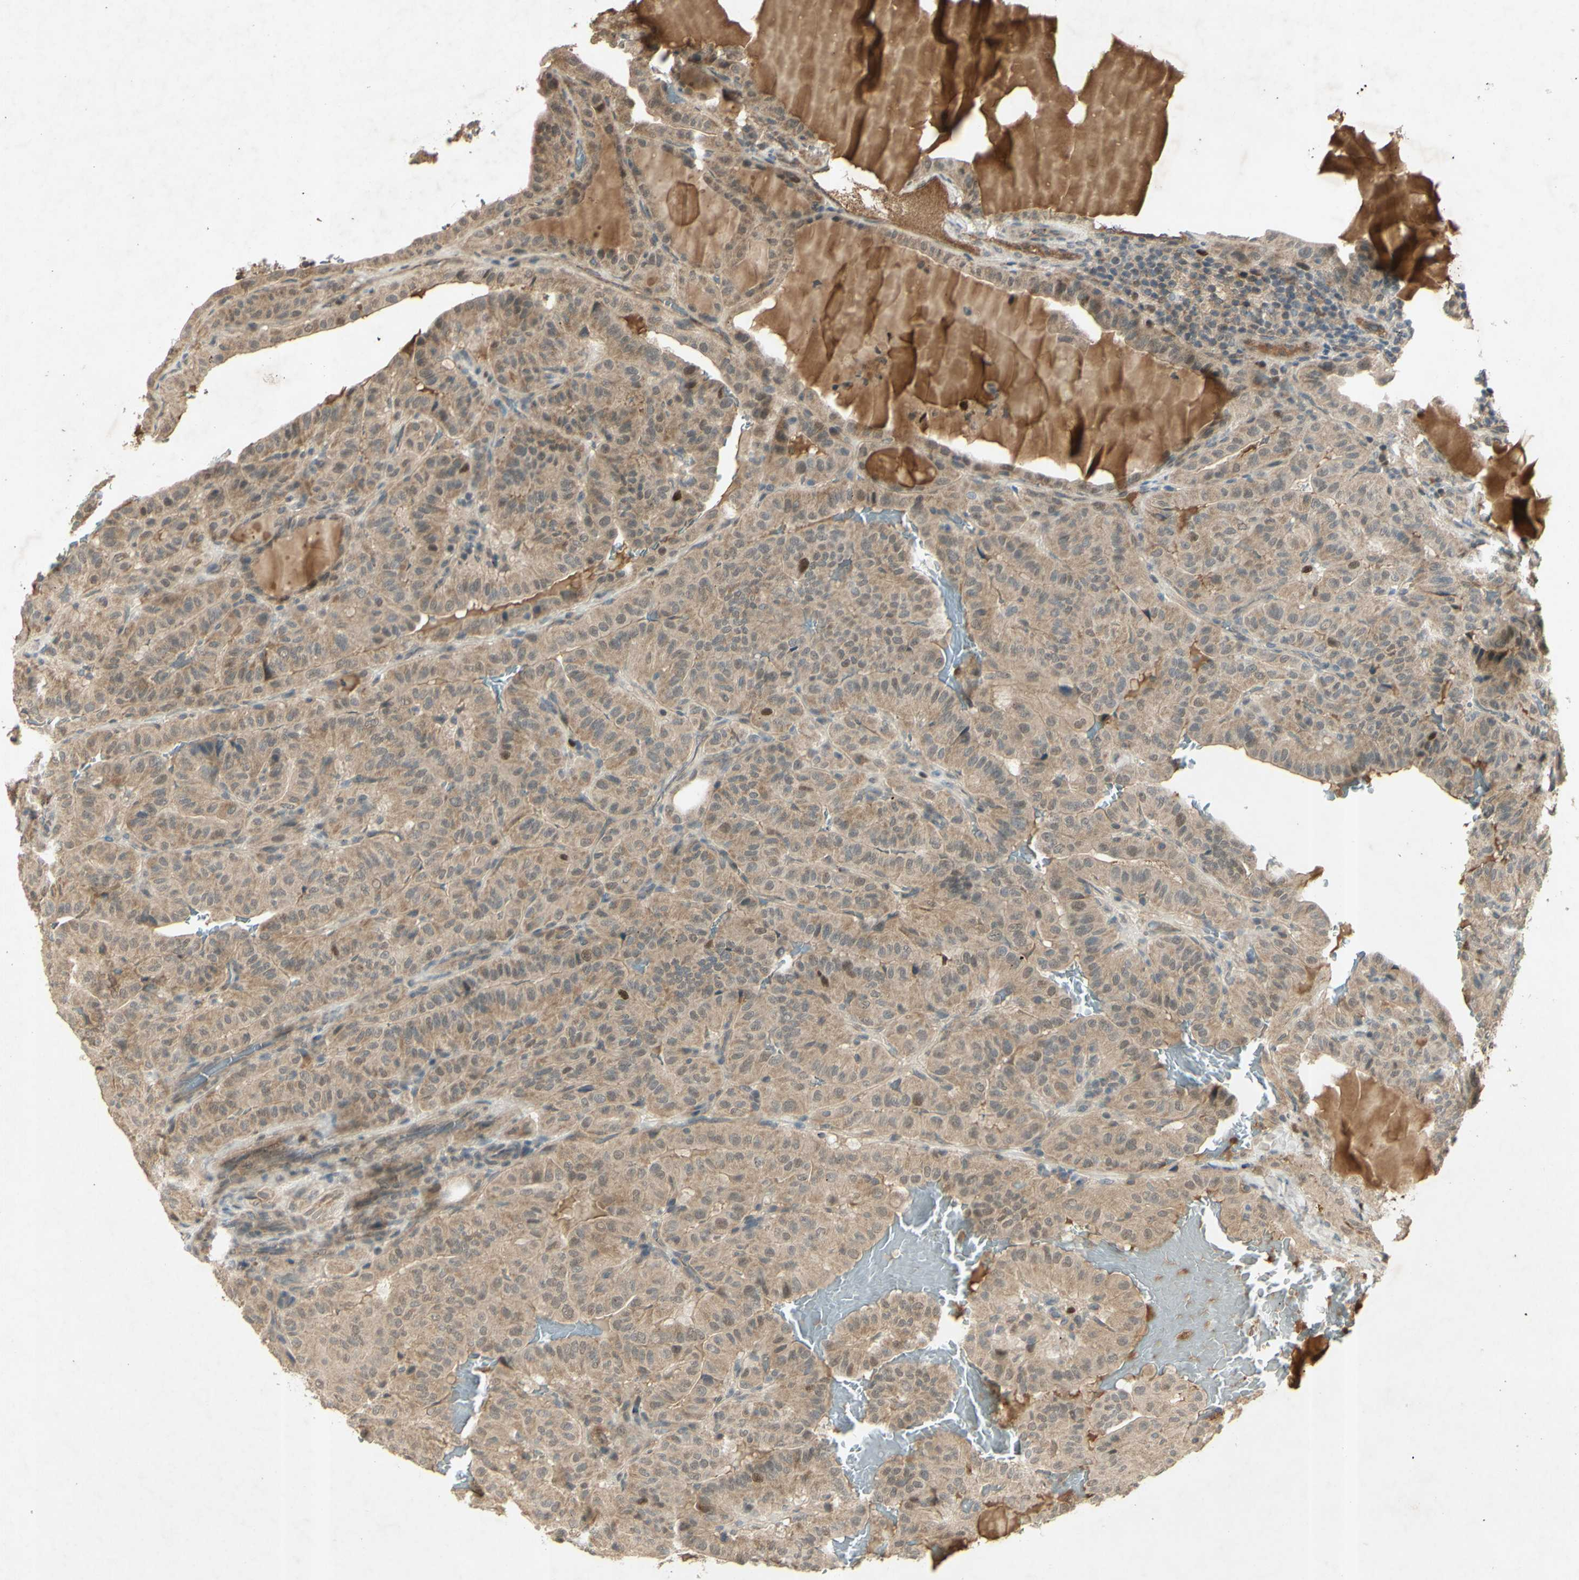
{"staining": {"intensity": "moderate", "quantity": "<25%", "location": "cytoplasmic/membranous"}, "tissue": "thyroid cancer", "cell_type": "Tumor cells", "image_type": "cancer", "snomed": [{"axis": "morphology", "description": "Papillary adenocarcinoma, NOS"}, {"axis": "topography", "description": "Thyroid gland"}], "caption": "DAB (3,3'-diaminobenzidine) immunohistochemical staining of thyroid papillary adenocarcinoma demonstrates moderate cytoplasmic/membranous protein staining in approximately <25% of tumor cells.", "gene": "RAD18", "patient": {"sex": "male", "age": 77}}